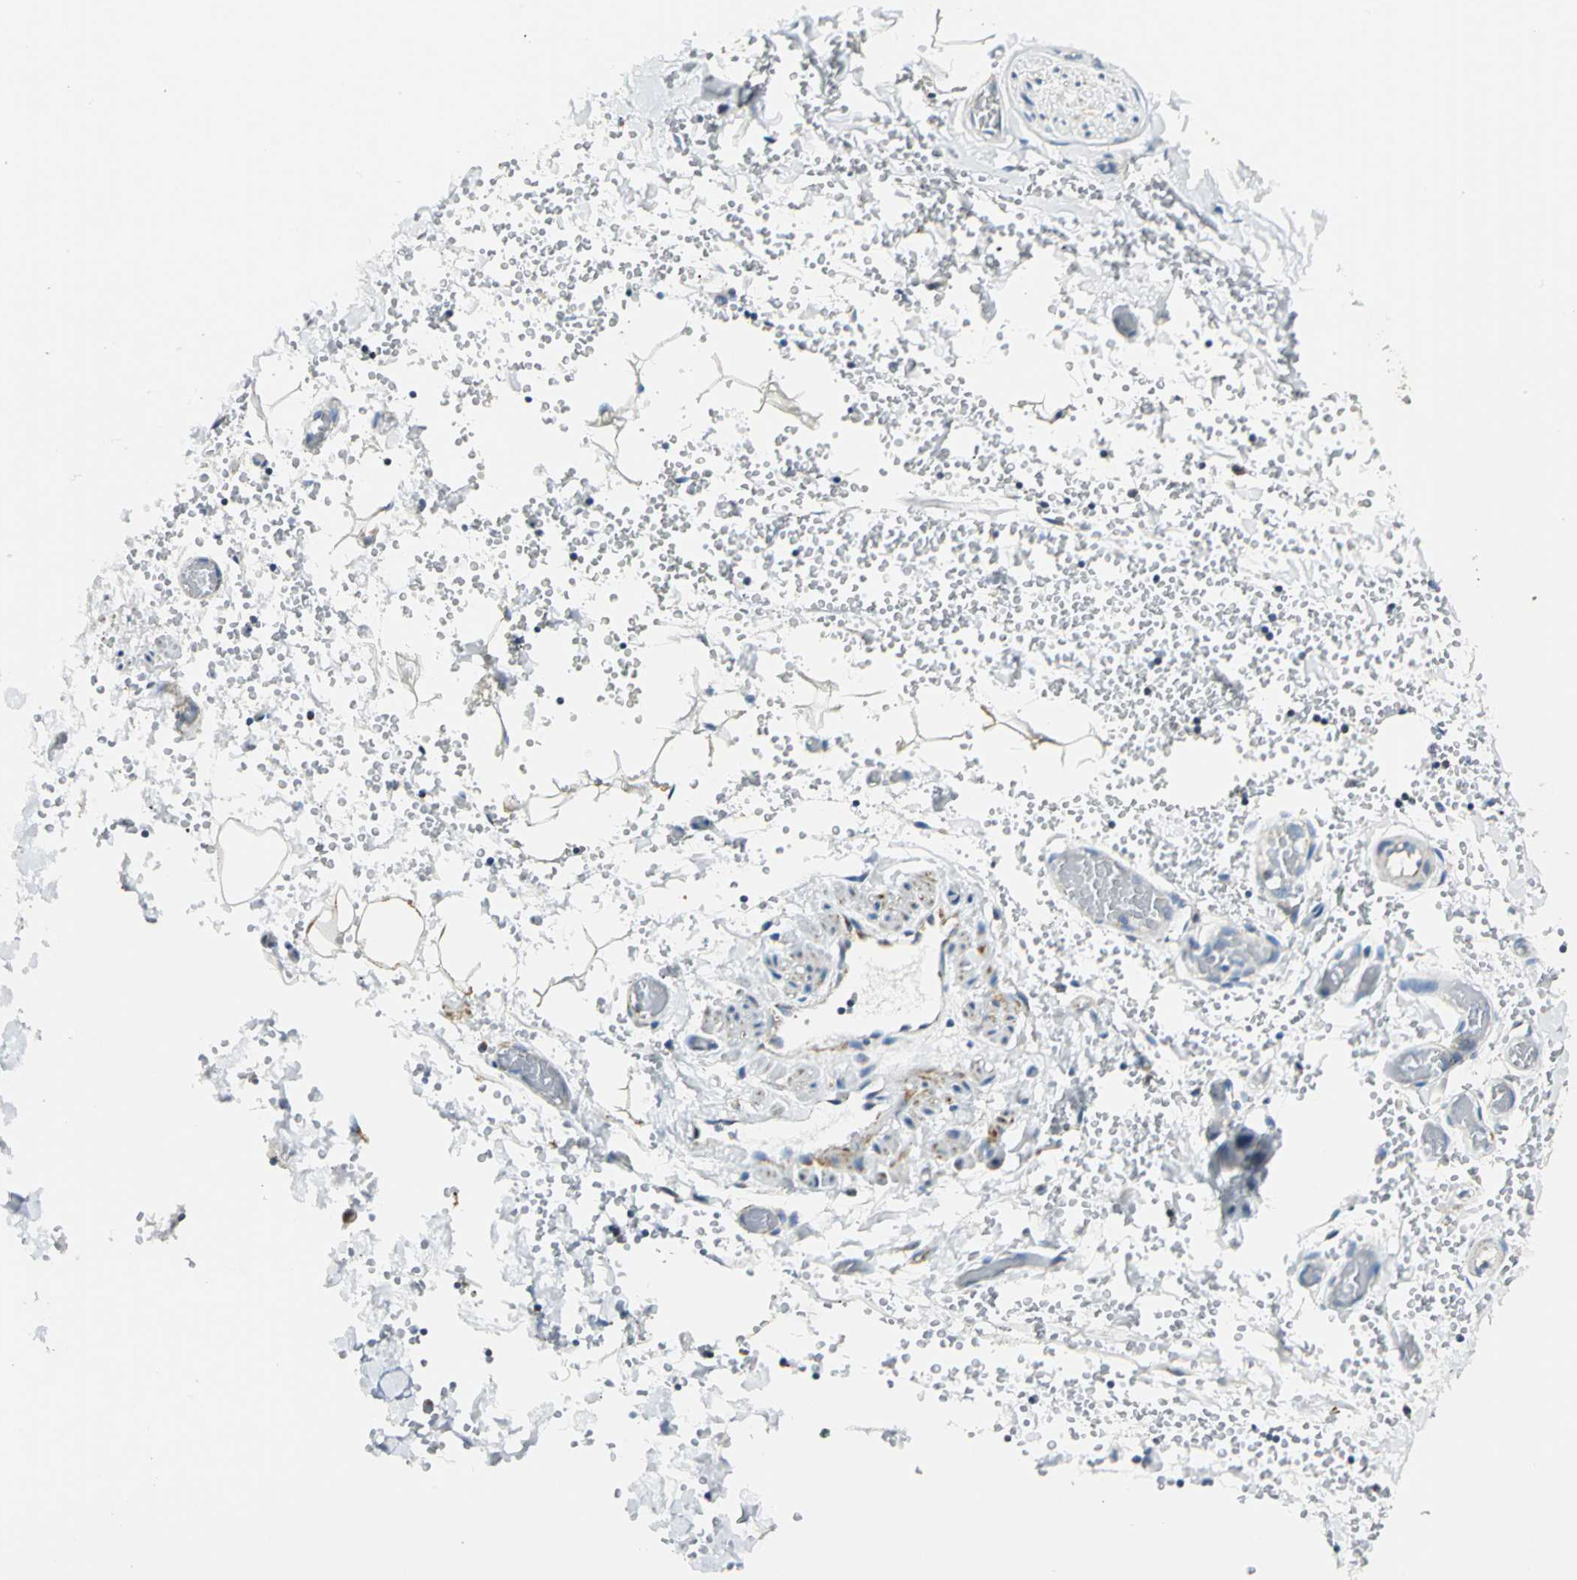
{"staining": {"intensity": "negative", "quantity": "none", "location": "none"}, "tissue": "adipose tissue", "cell_type": "Adipocytes", "image_type": "normal", "snomed": [{"axis": "morphology", "description": "Normal tissue, NOS"}, {"axis": "topography", "description": "Bronchus"}, {"axis": "topography", "description": "Lung"}], "caption": "This photomicrograph is of benign adipose tissue stained with immunohistochemistry (IHC) to label a protein in brown with the nuclei are counter-stained blue. There is no expression in adipocytes. The staining is performed using DAB brown chromogen with nuclei counter-stained in using hematoxylin.", "gene": "NTRK1", "patient": {"sex": "female", "age": 56}}